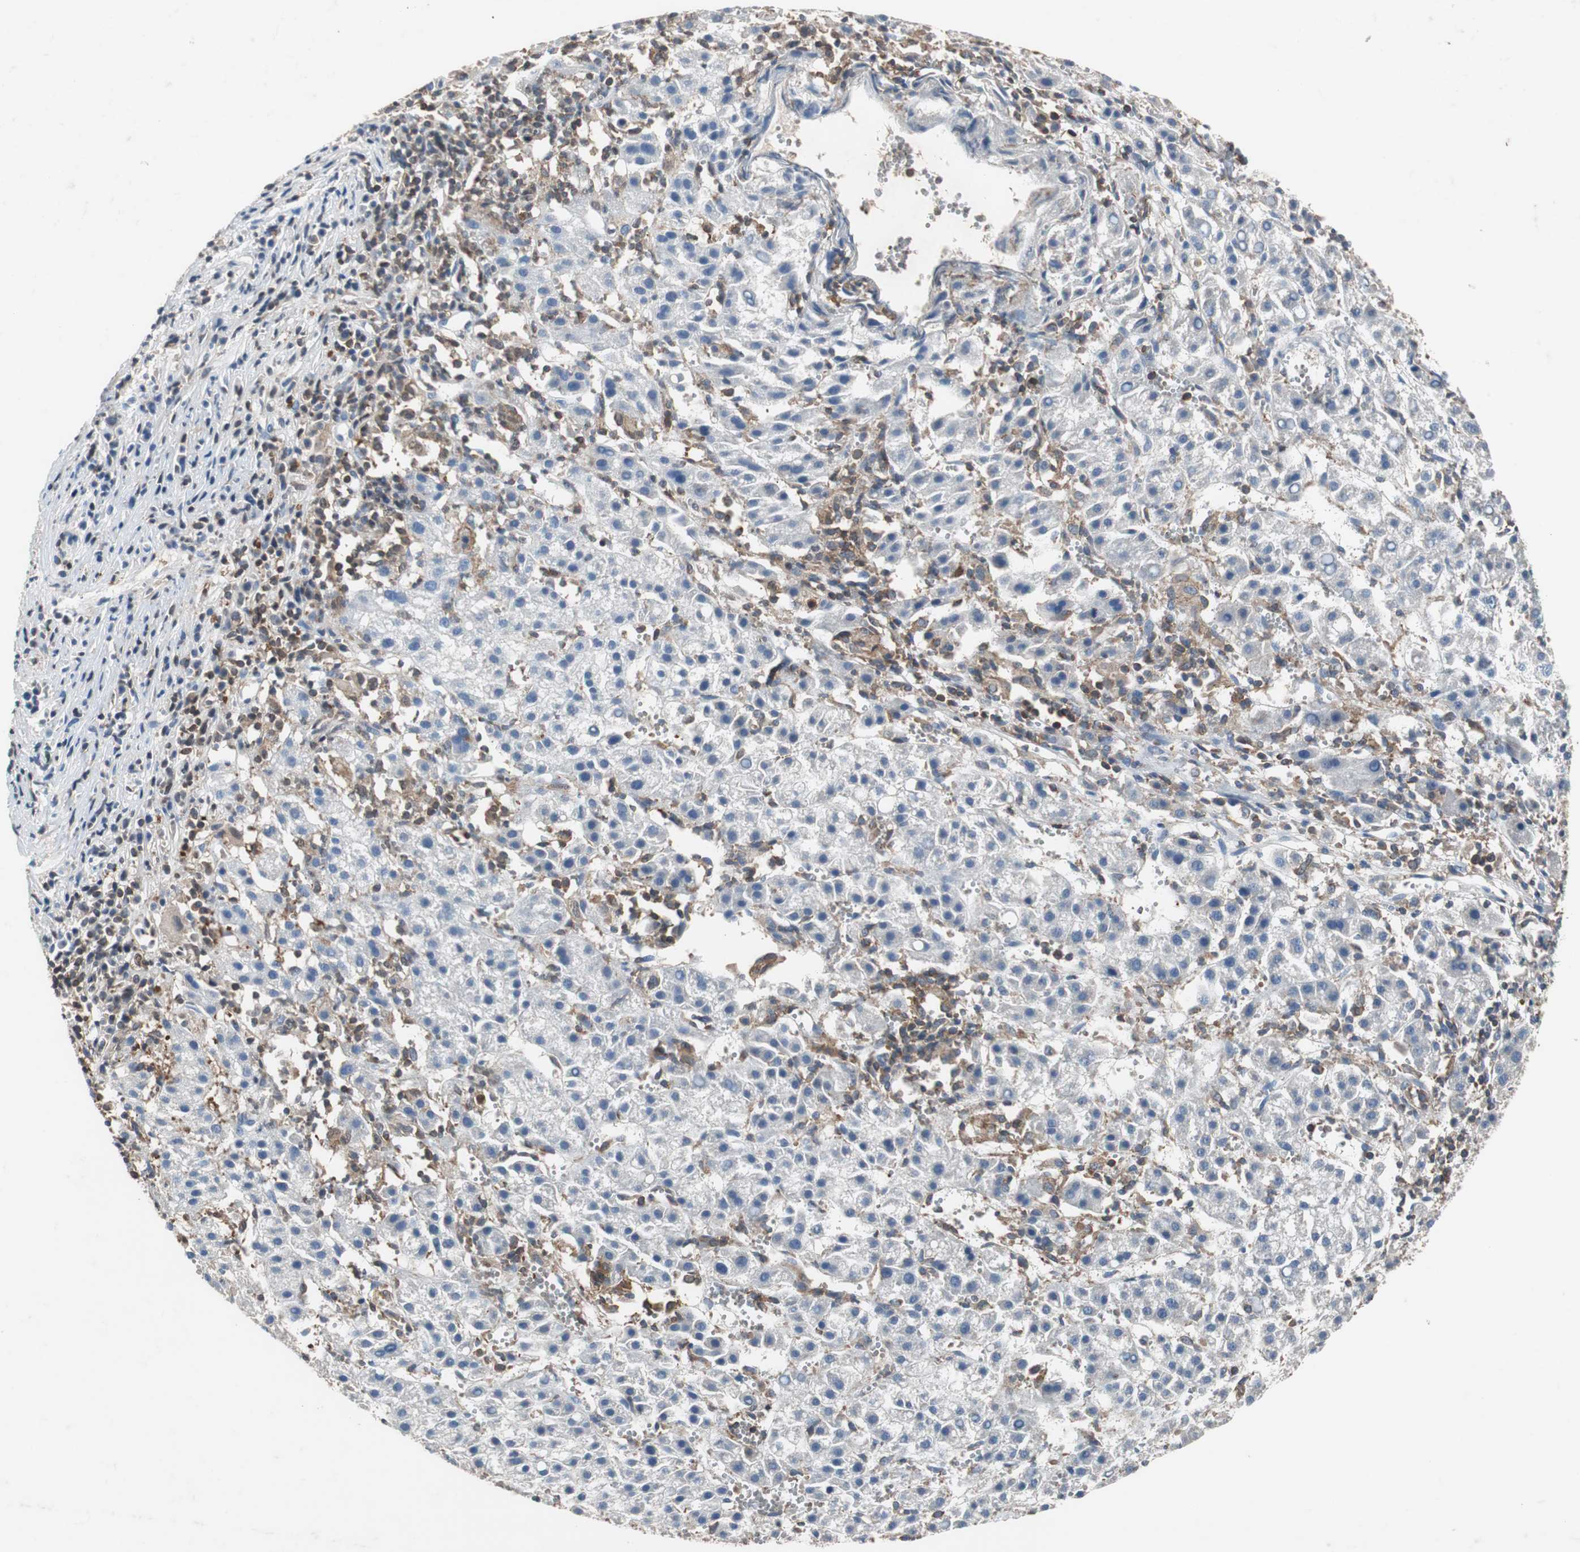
{"staining": {"intensity": "negative", "quantity": "none", "location": "none"}, "tissue": "liver cancer", "cell_type": "Tumor cells", "image_type": "cancer", "snomed": [{"axis": "morphology", "description": "Carcinoma, Hepatocellular, NOS"}, {"axis": "topography", "description": "Liver"}], "caption": "Human liver hepatocellular carcinoma stained for a protein using immunohistochemistry (IHC) demonstrates no expression in tumor cells.", "gene": "CALB2", "patient": {"sex": "female", "age": 58}}